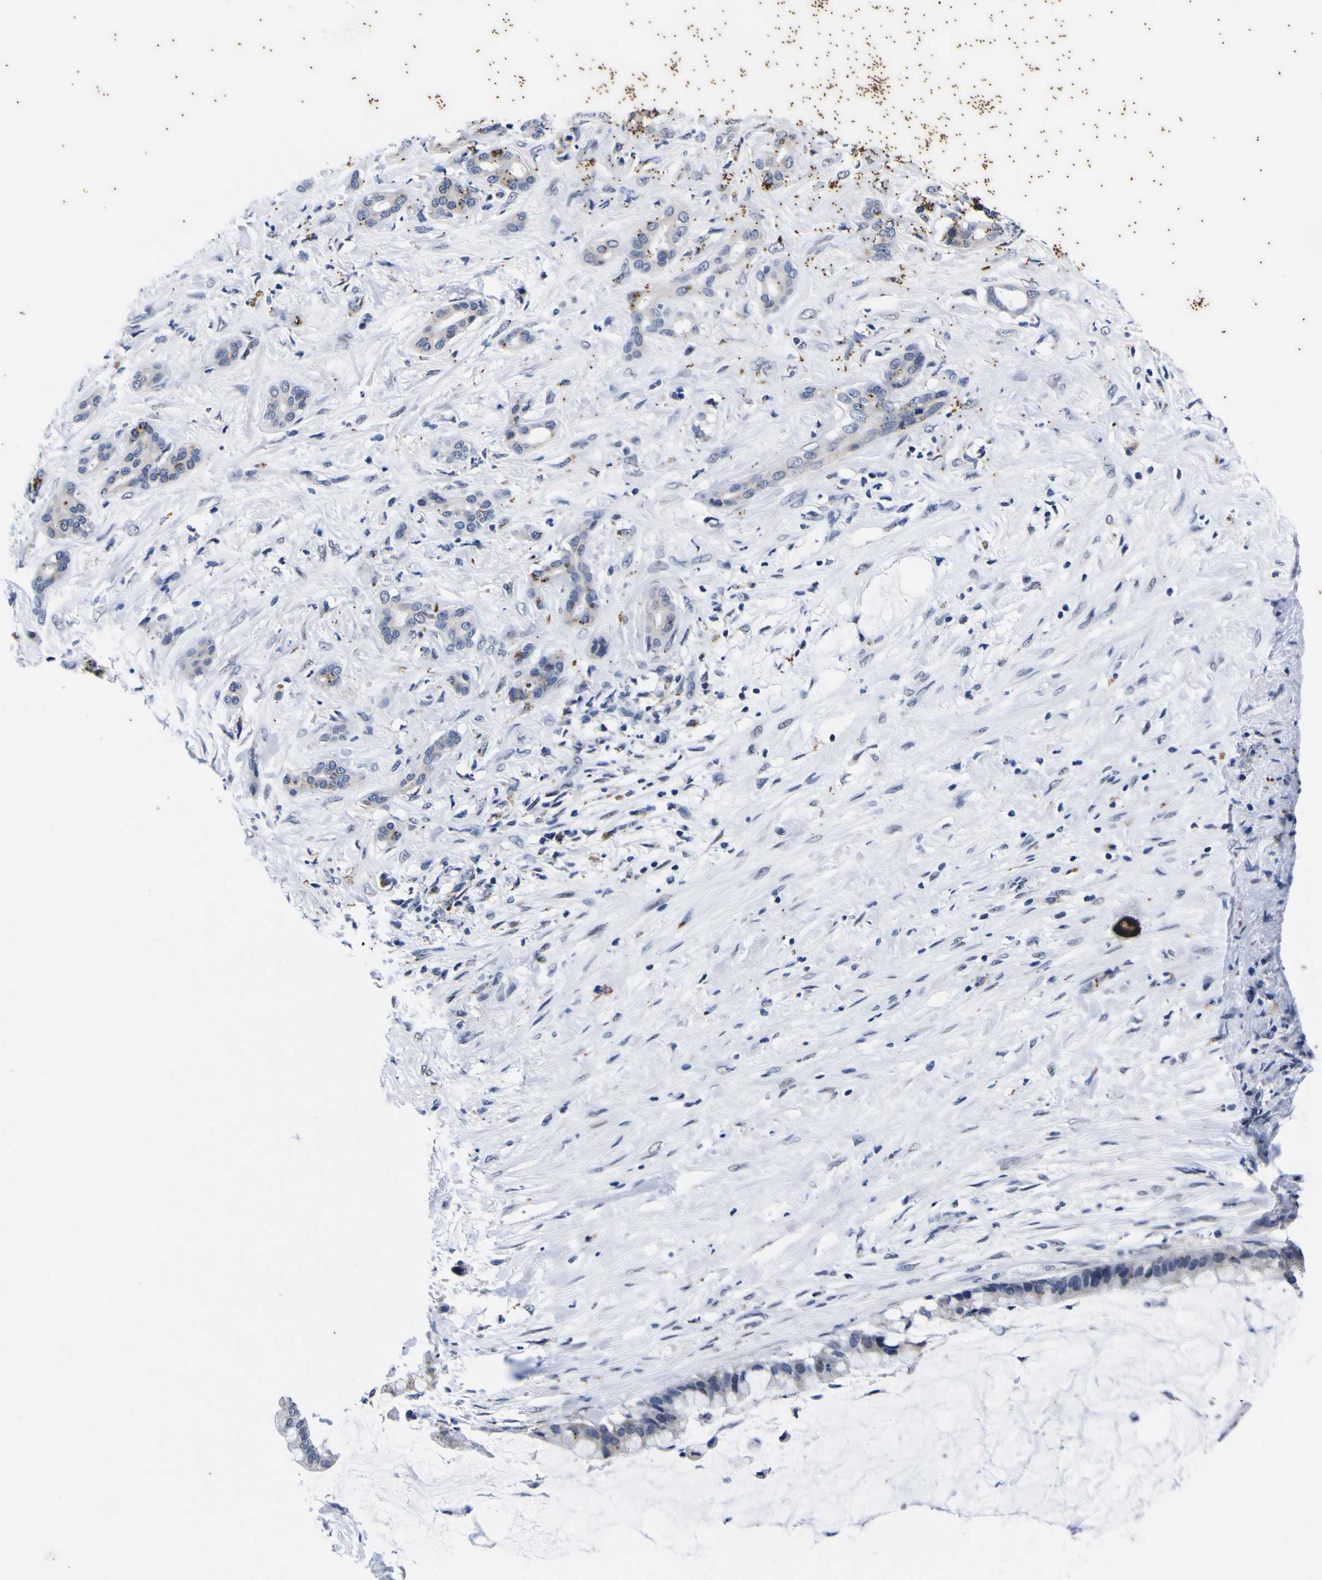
{"staining": {"intensity": "negative", "quantity": "none", "location": "none"}, "tissue": "pancreatic cancer", "cell_type": "Tumor cells", "image_type": "cancer", "snomed": [{"axis": "morphology", "description": "Adenocarcinoma, NOS"}, {"axis": "topography", "description": "Pancreas"}], "caption": "DAB (3,3'-diaminobenzidine) immunohistochemical staining of pancreatic cancer reveals no significant expression in tumor cells.", "gene": "IGFLR1", "patient": {"sex": "male", "age": 41}}